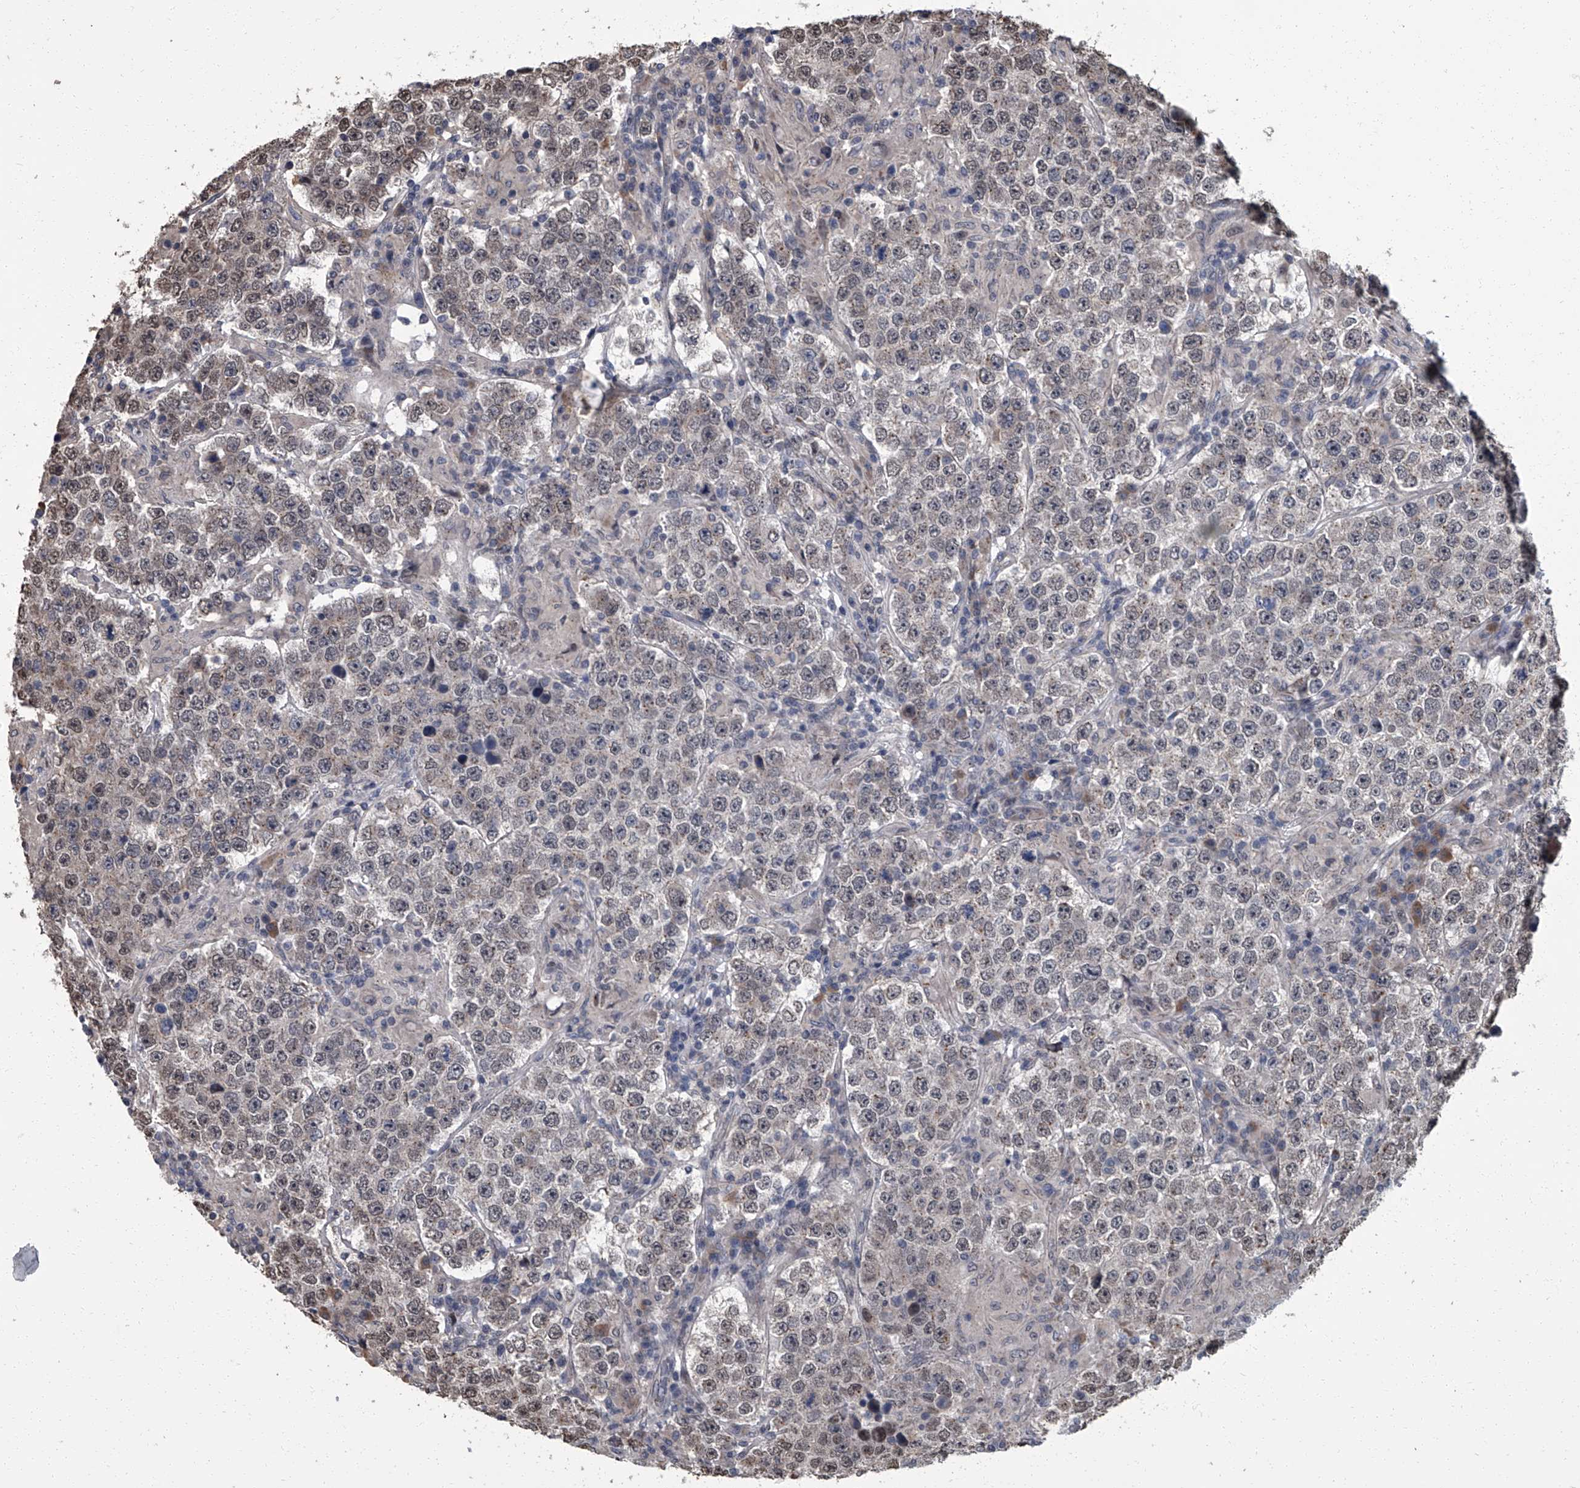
{"staining": {"intensity": "weak", "quantity": "25%-75%", "location": "cytoplasmic/membranous,nuclear"}, "tissue": "testis cancer", "cell_type": "Tumor cells", "image_type": "cancer", "snomed": [{"axis": "morphology", "description": "Normal tissue, NOS"}, {"axis": "morphology", "description": "Urothelial carcinoma, High grade"}, {"axis": "morphology", "description": "Seminoma, NOS"}, {"axis": "morphology", "description": "Carcinoma, Embryonal, NOS"}, {"axis": "topography", "description": "Urinary bladder"}, {"axis": "topography", "description": "Testis"}], "caption": "Urothelial carcinoma (high-grade) (testis) stained for a protein (brown) demonstrates weak cytoplasmic/membranous and nuclear positive staining in about 25%-75% of tumor cells.", "gene": "ZNF274", "patient": {"sex": "male", "age": 41}}